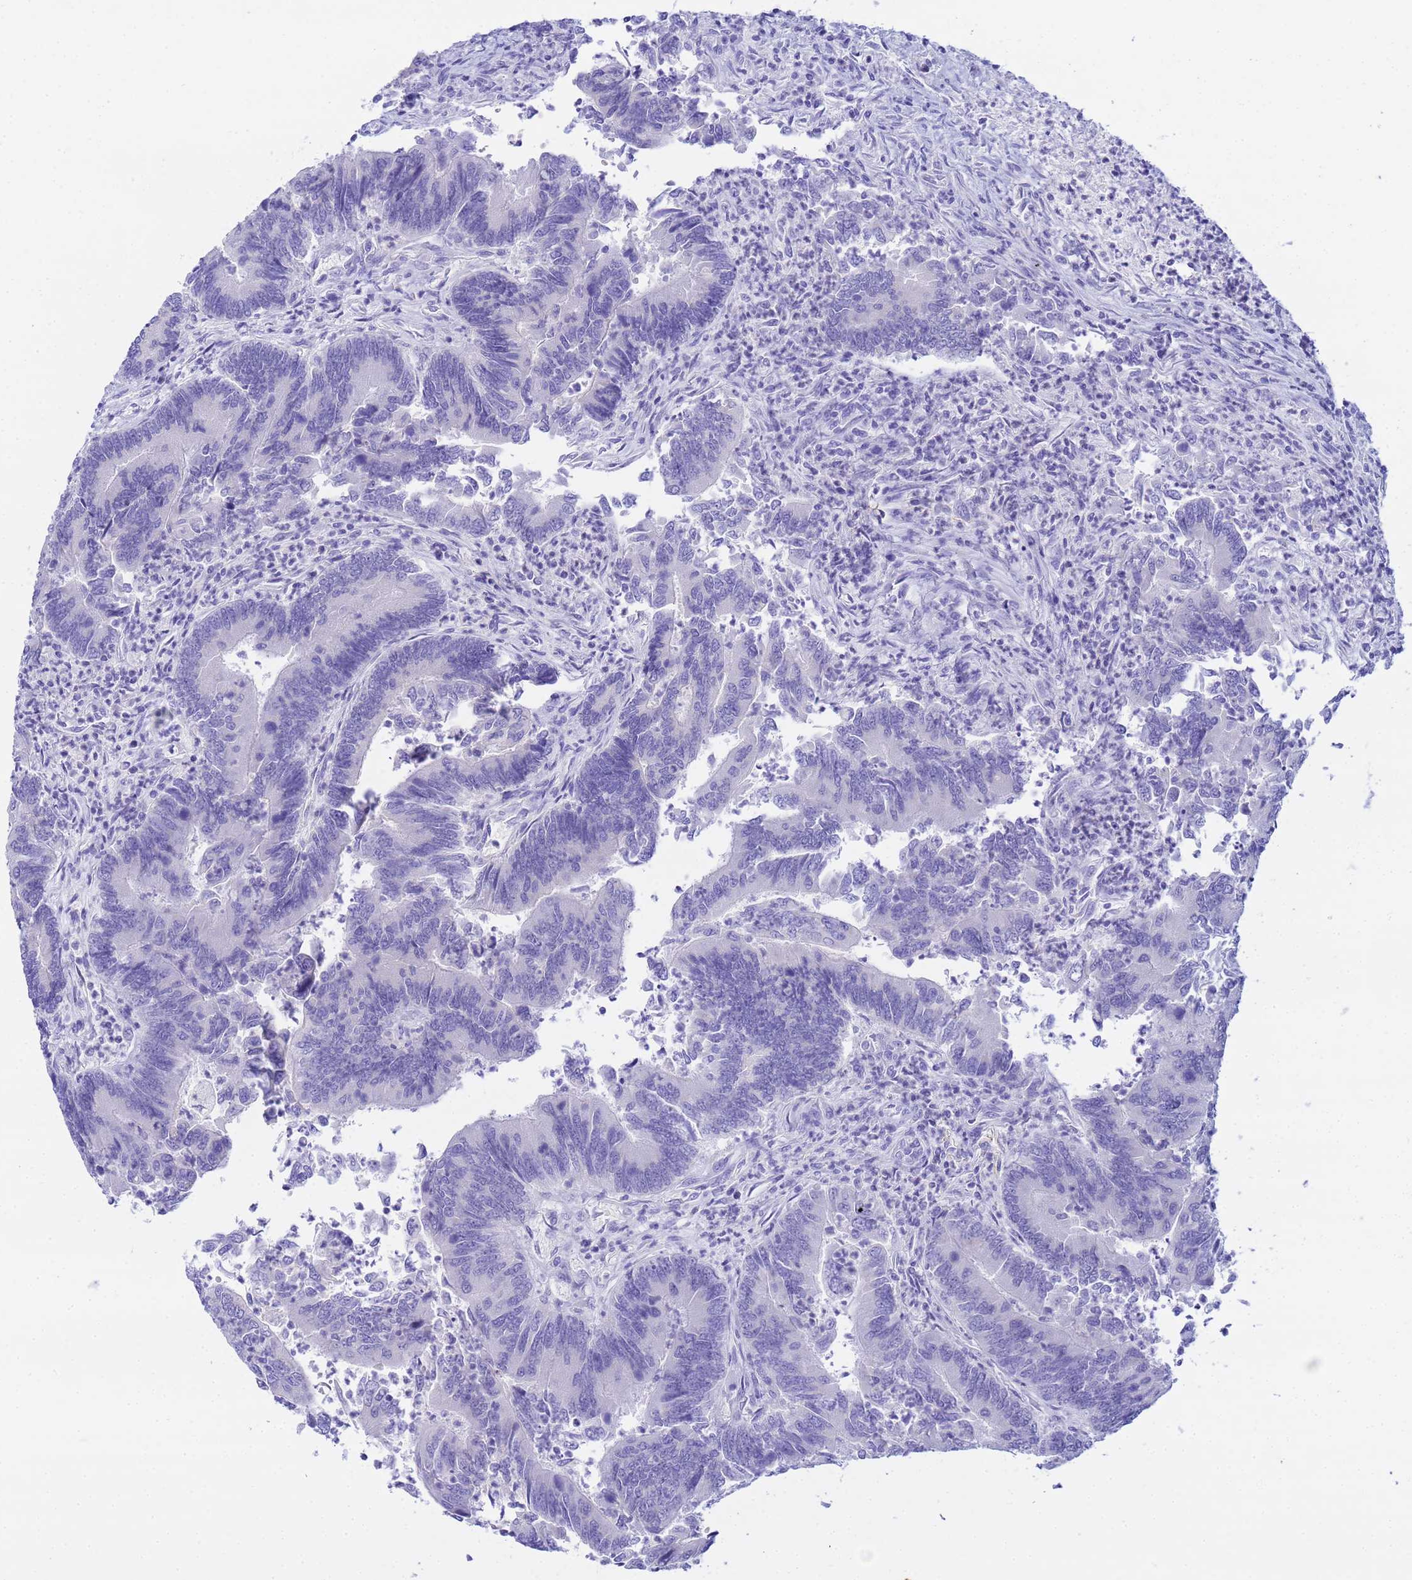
{"staining": {"intensity": "negative", "quantity": "none", "location": "none"}, "tissue": "colorectal cancer", "cell_type": "Tumor cells", "image_type": "cancer", "snomed": [{"axis": "morphology", "description": "Adenocarcinoma, NOS"}, {"axis": "topography", "description": "Colon"}], "caption": "The immunohistochemistry (IHC) micrograph has no significant staining in tumor cells of colorectal adenocarcinoma tissue.", "gene": "AQP12A", "patient": {"sex": "female", "age": 67}}